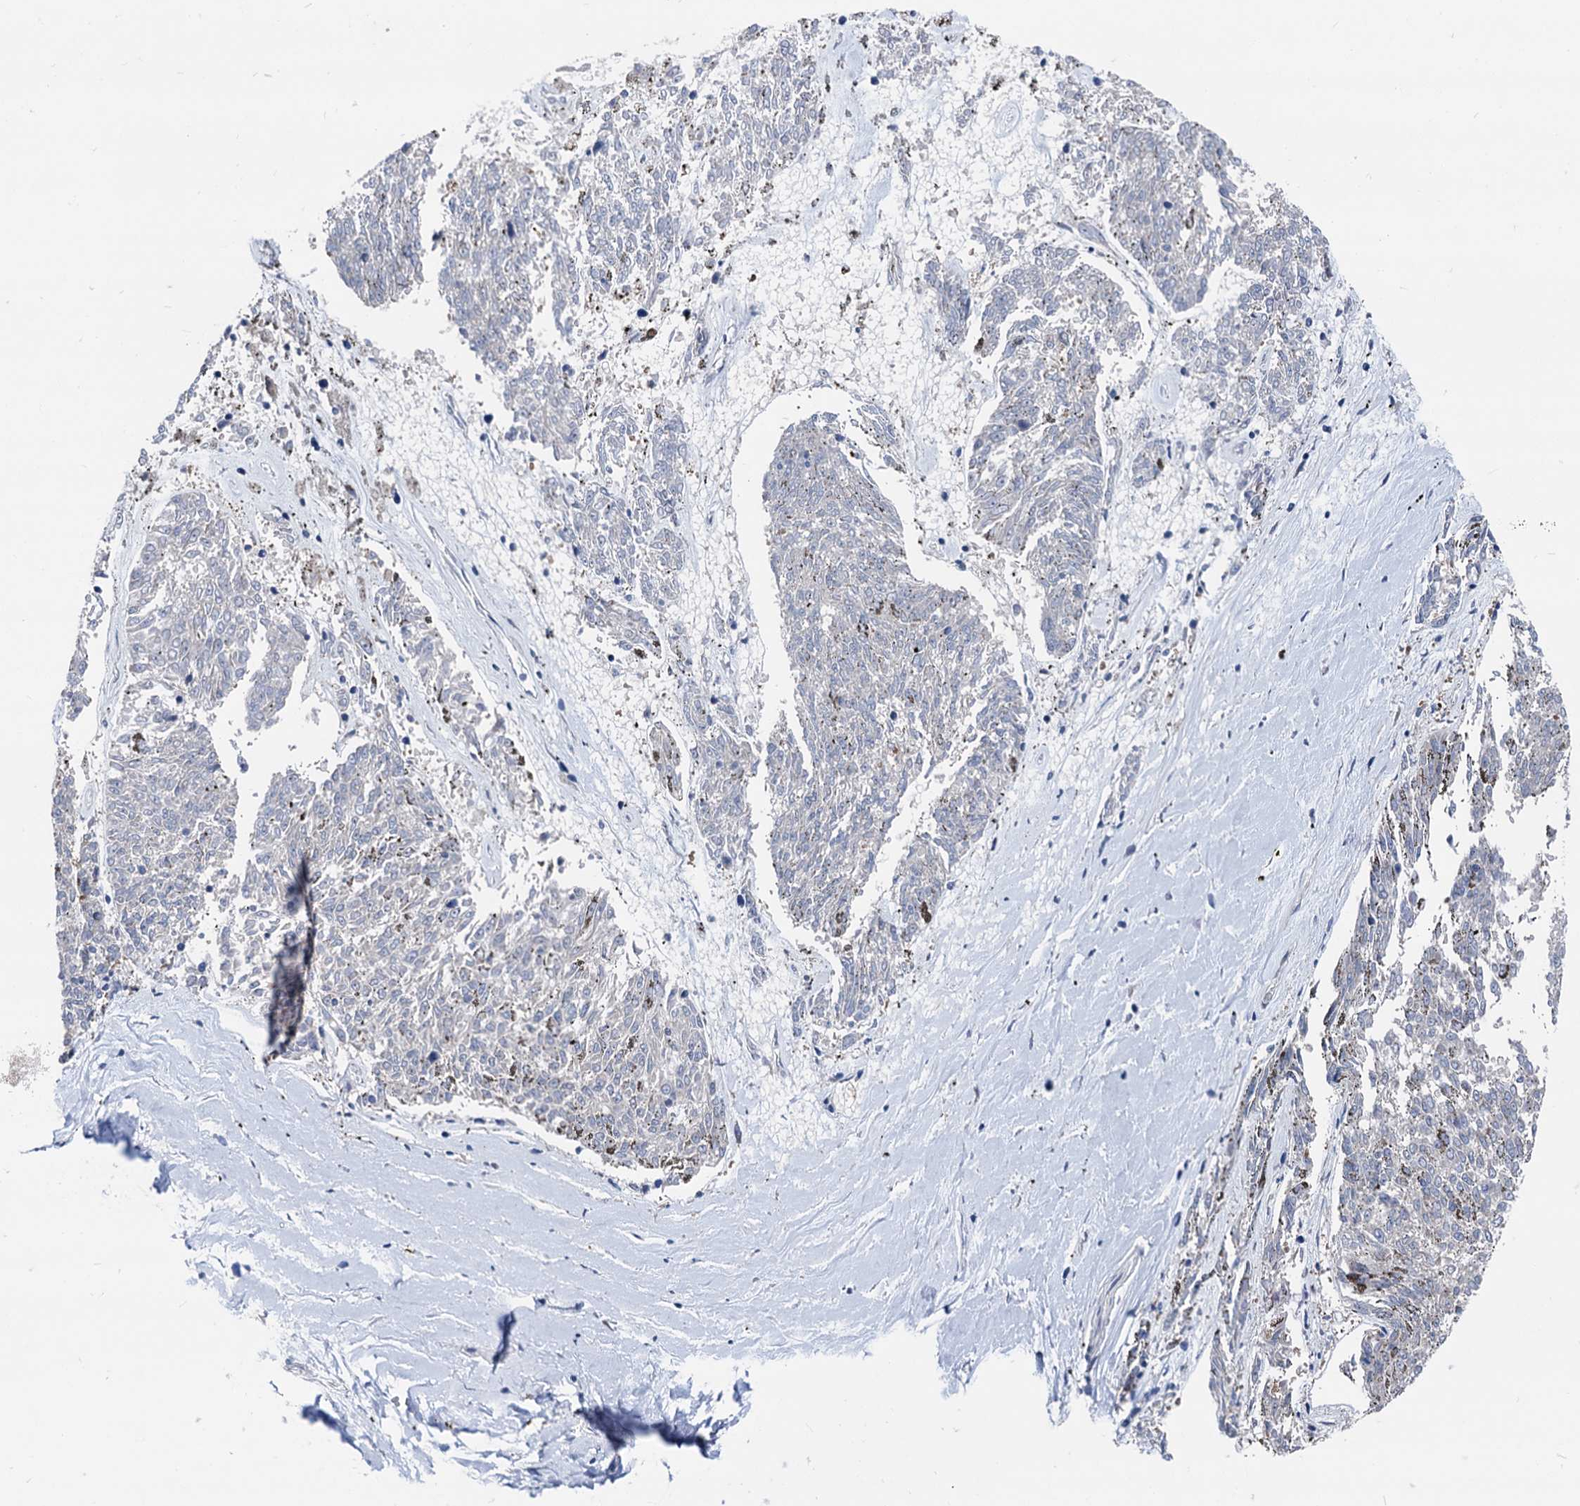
{"staining": {"intensity": "negative", "quantity": "none", "location": "none"}, "tissue": "melanoma", "cell_type": "Tumor cells", "image_type": "cancer", "snomed": [{"axis": "morphology", "description": "Malignant melanoma, NOS"}, {"axis": "topography", "description": "Skin"}], "caption": "IHC of malignant melanoma shows no expression in tumor cells.", "gene": "GLO1", "patient": {"sex": "female", "age": 72}}